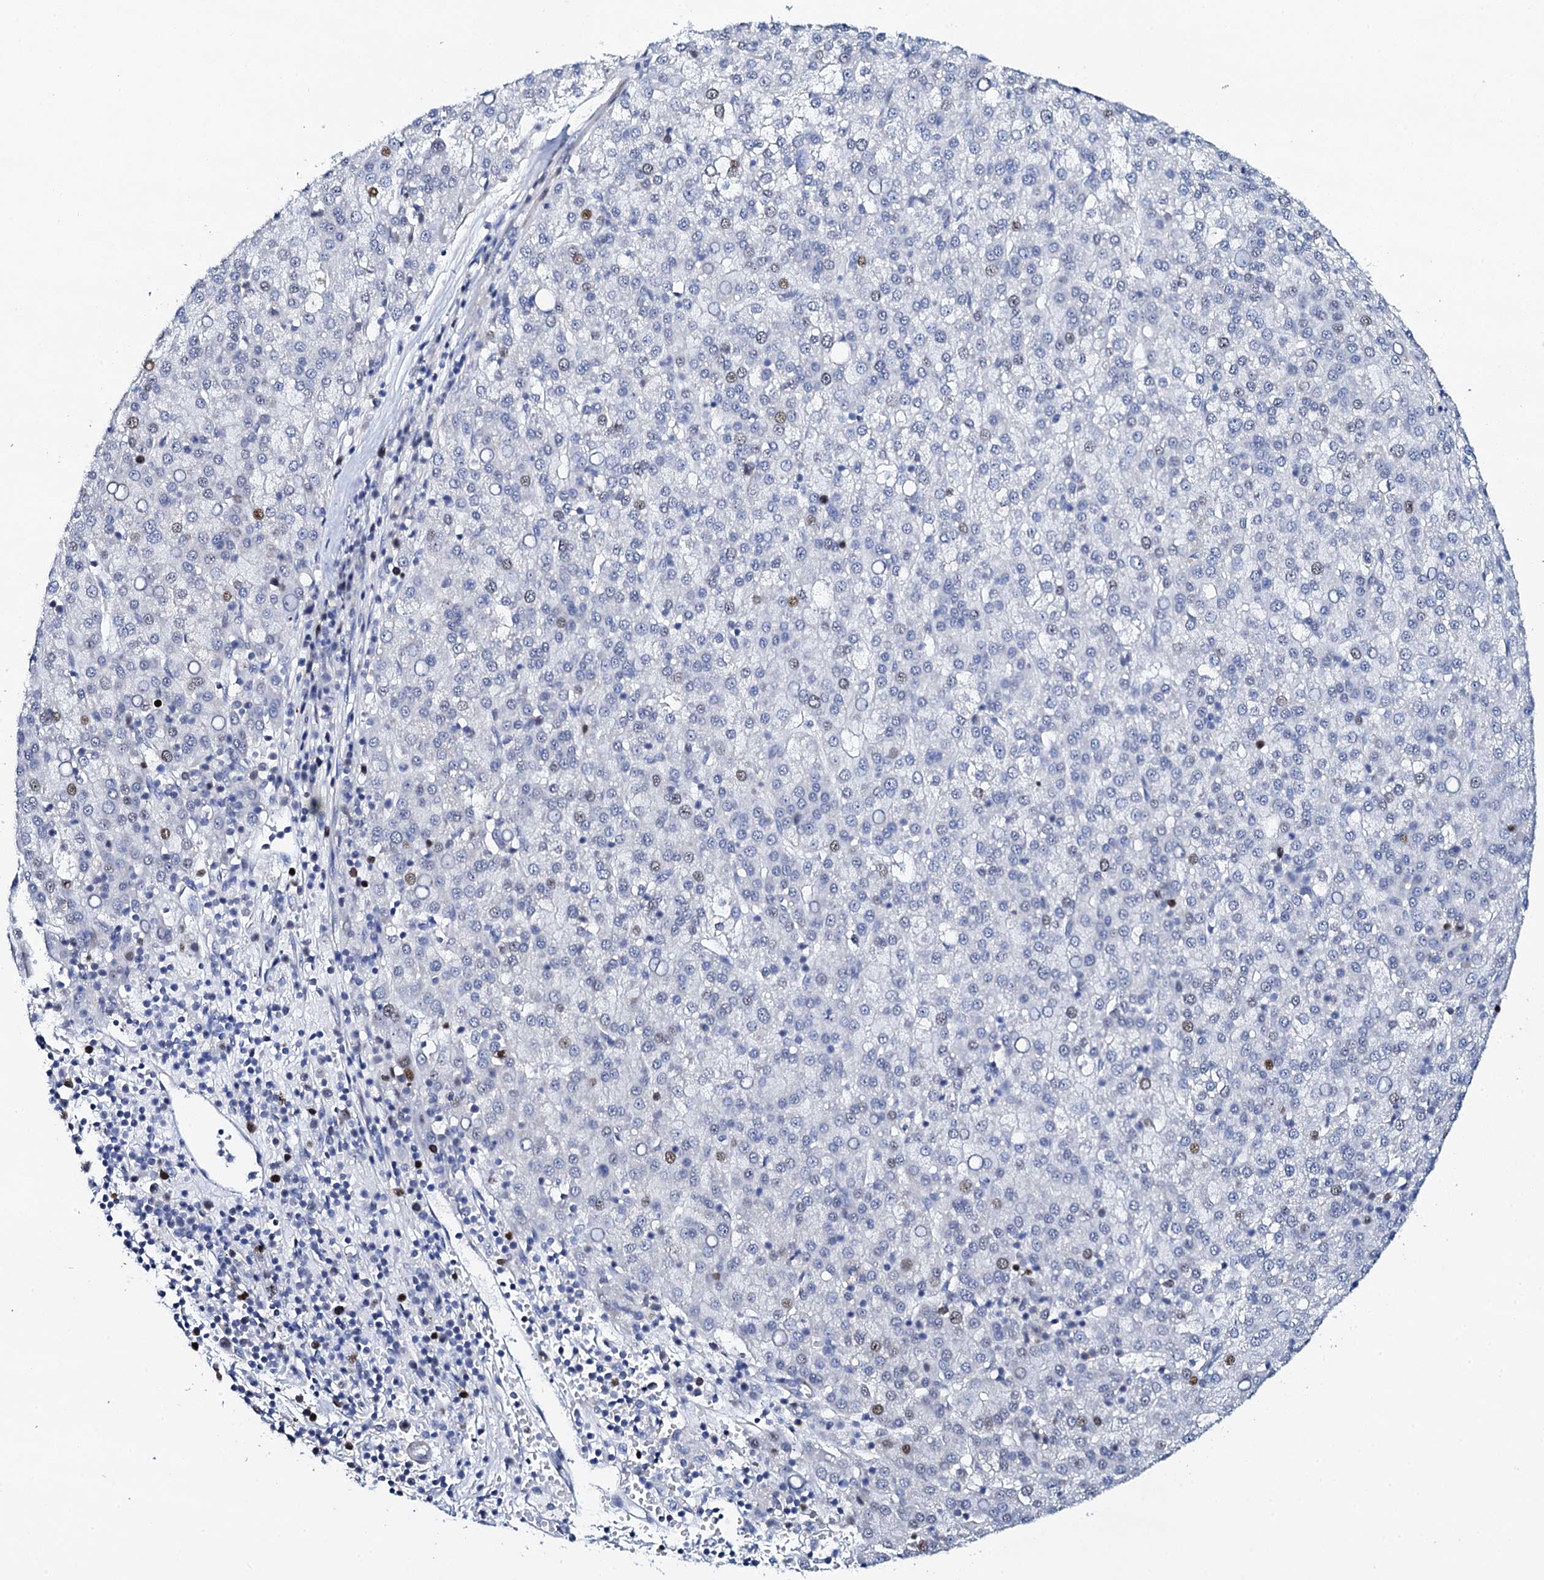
{"staining": {"intensity": "weak", "quantity": "<25%", "location": "nuclear"}, "tissue": "liver cancer", "cell_type": "Tumor cells", "image_type": "cancer", "snomed": [{"axis": "morphology", "description": "Carcinoma, Hepatocellular, NOS"}, {"axis": "topography", "description": "Liver"}], "caption": "Human liver cancer (hepatocellular carcinoma) stained for a protein using IHC shows no positivity in tumor cells.", "gene": "NUDT13", "patient": {"sex": "female", "age": 58}}